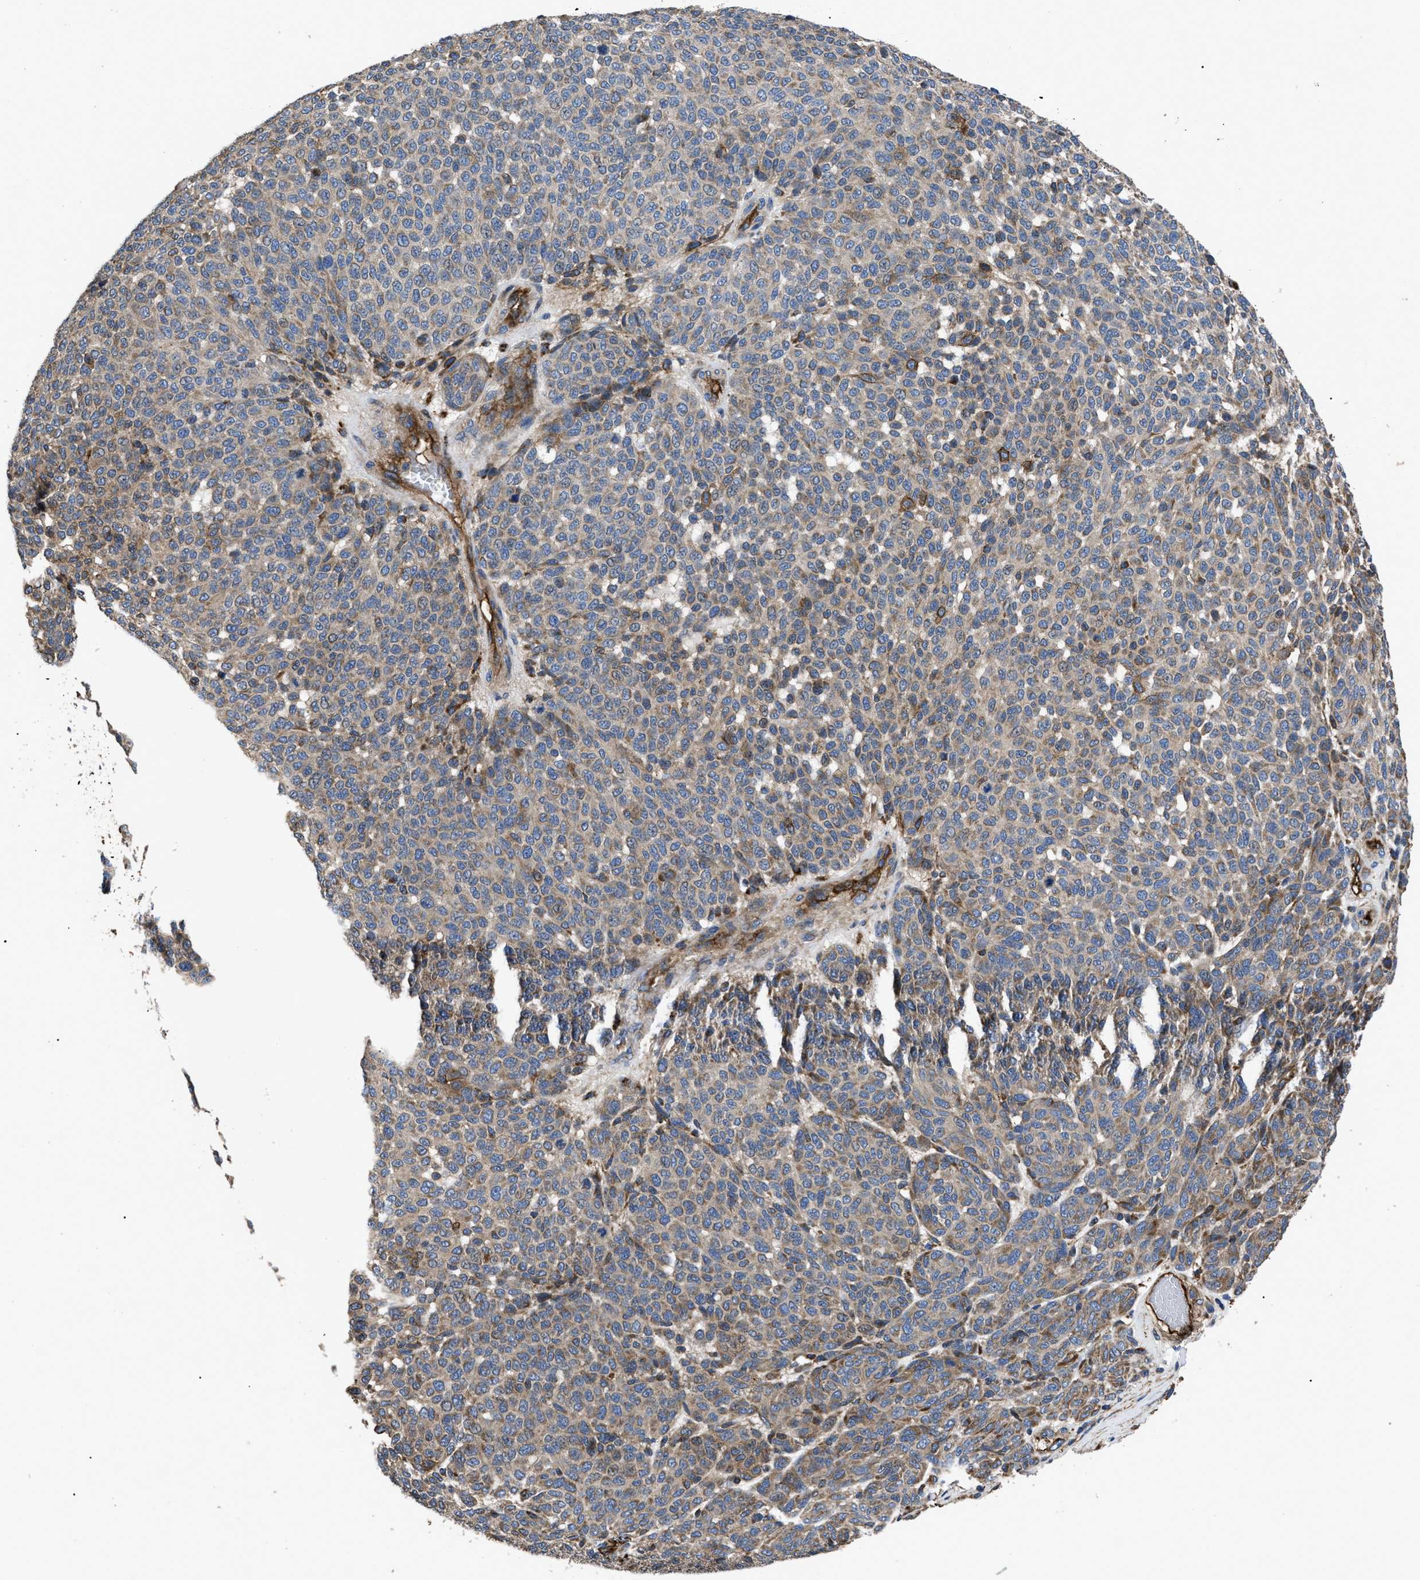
{"staining": {"intensity": "weak", "quantity": "25%-75%", "location": "cytoplasmic/membranous"}, "tissue": "melanoma", "cell_type": "Tumor cells", "image_type": "cancer", "snomed": [{"axis": "morphology", "description": "Malignant melanoma, NOS"}, {"axis": "topography", "description": "Skin"}], "caption": "DAB immunohistochemical staining of melanoma displays weak cytoplasmic/membranous protein expression in approximately 25%-75% of tumor cells.", "gene": "NT5E", "patient": {"sex": "male", "age": 59}}